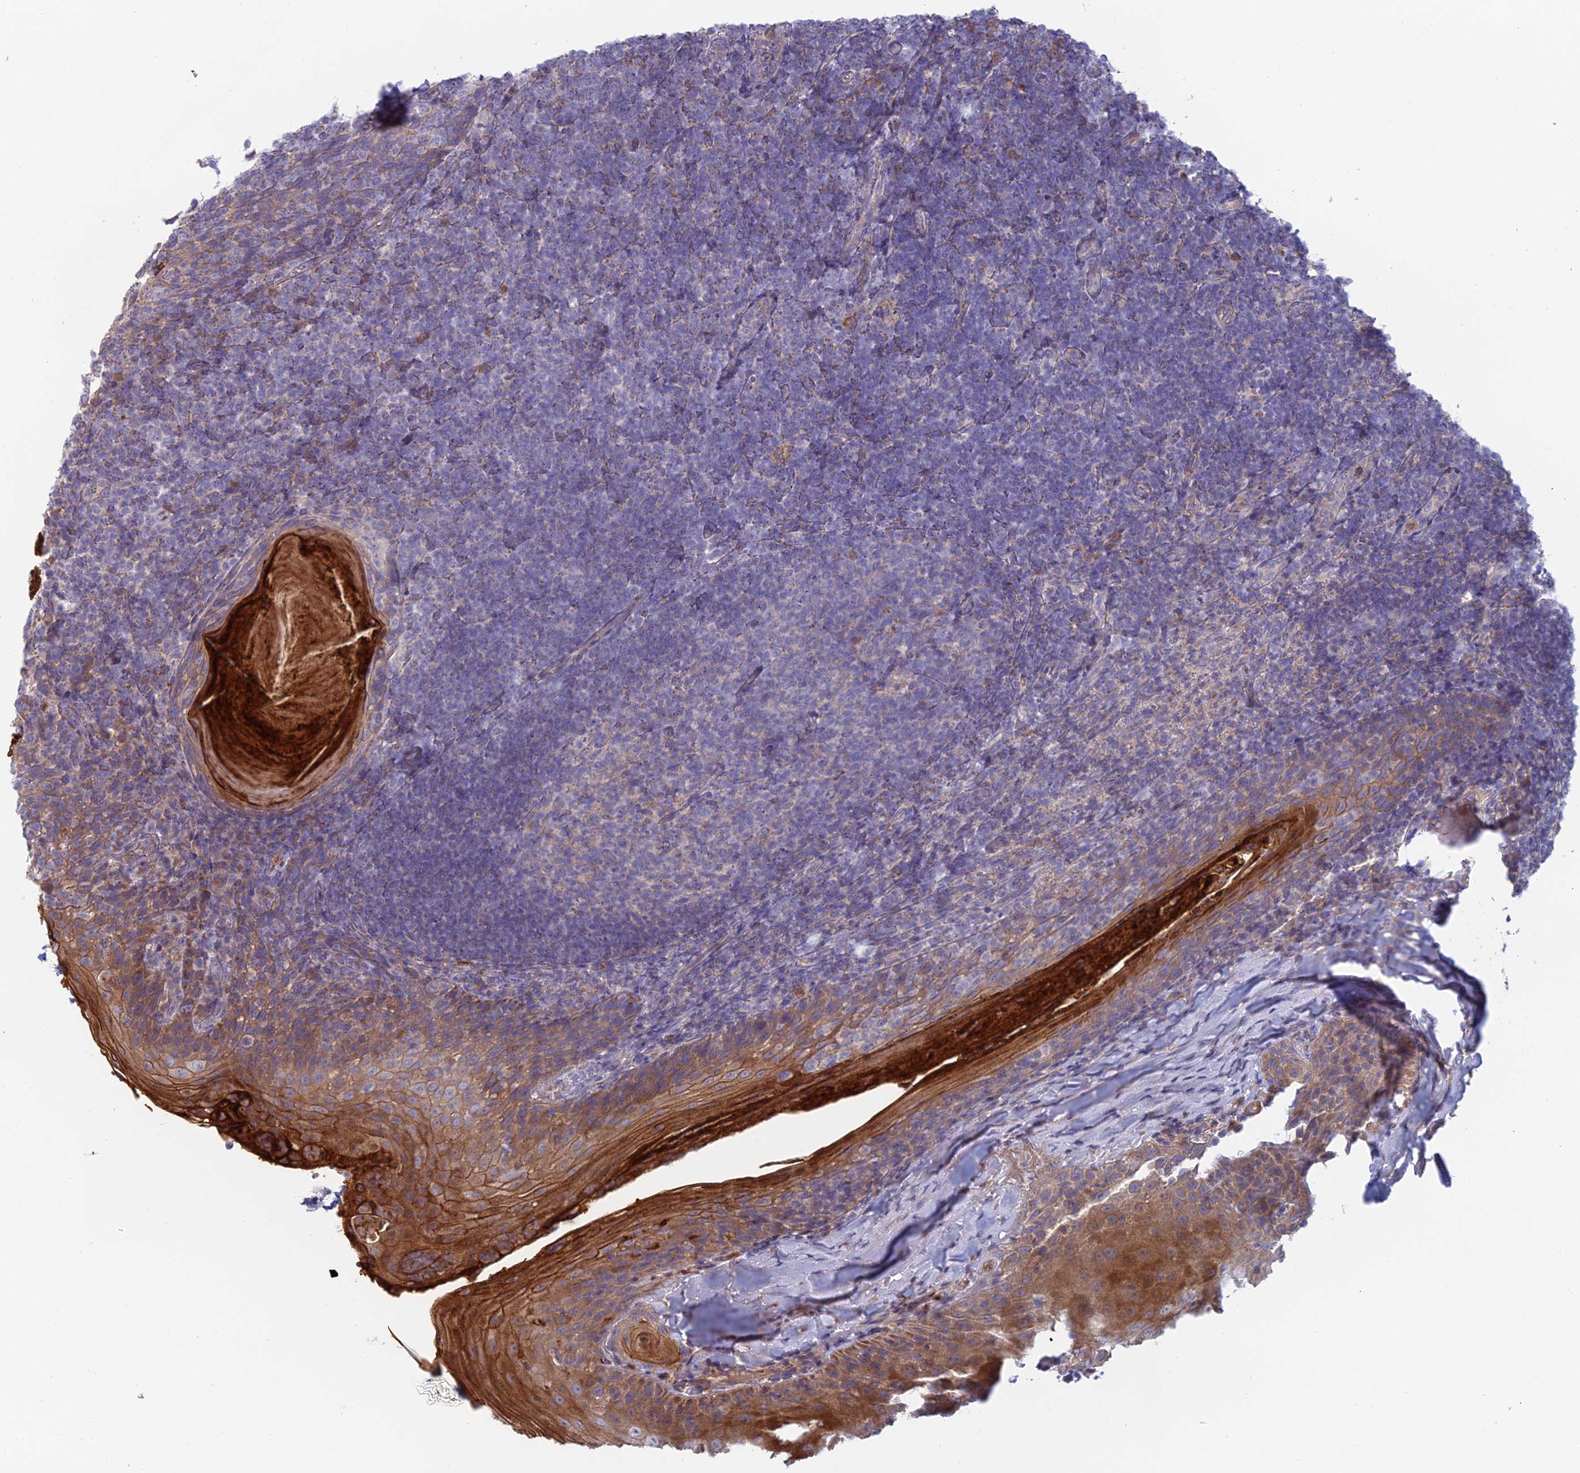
{"staining": {"intensity": "weak", "quantity": "25%-75%", "location": "cytoplasmic/membranous"}, "tissue": "tonsil", "cell_type": "Germinal center cells", "image_type": "normal", "snomed": [{"axis": "morphology", "description": "Normal tissue, NOS"}, {"axis": "topography", "description": "Tonsil"}], "caption": "Protein staining exhibits weak cytoplasmic/membranous expression in approximately 25%-75% of germinal center cells in normal tonsil. (DAB IHC with brightfield microscopy, high magnification).", "gene": "IFTAP", "patient": {"sex": "female", "age": 10}}